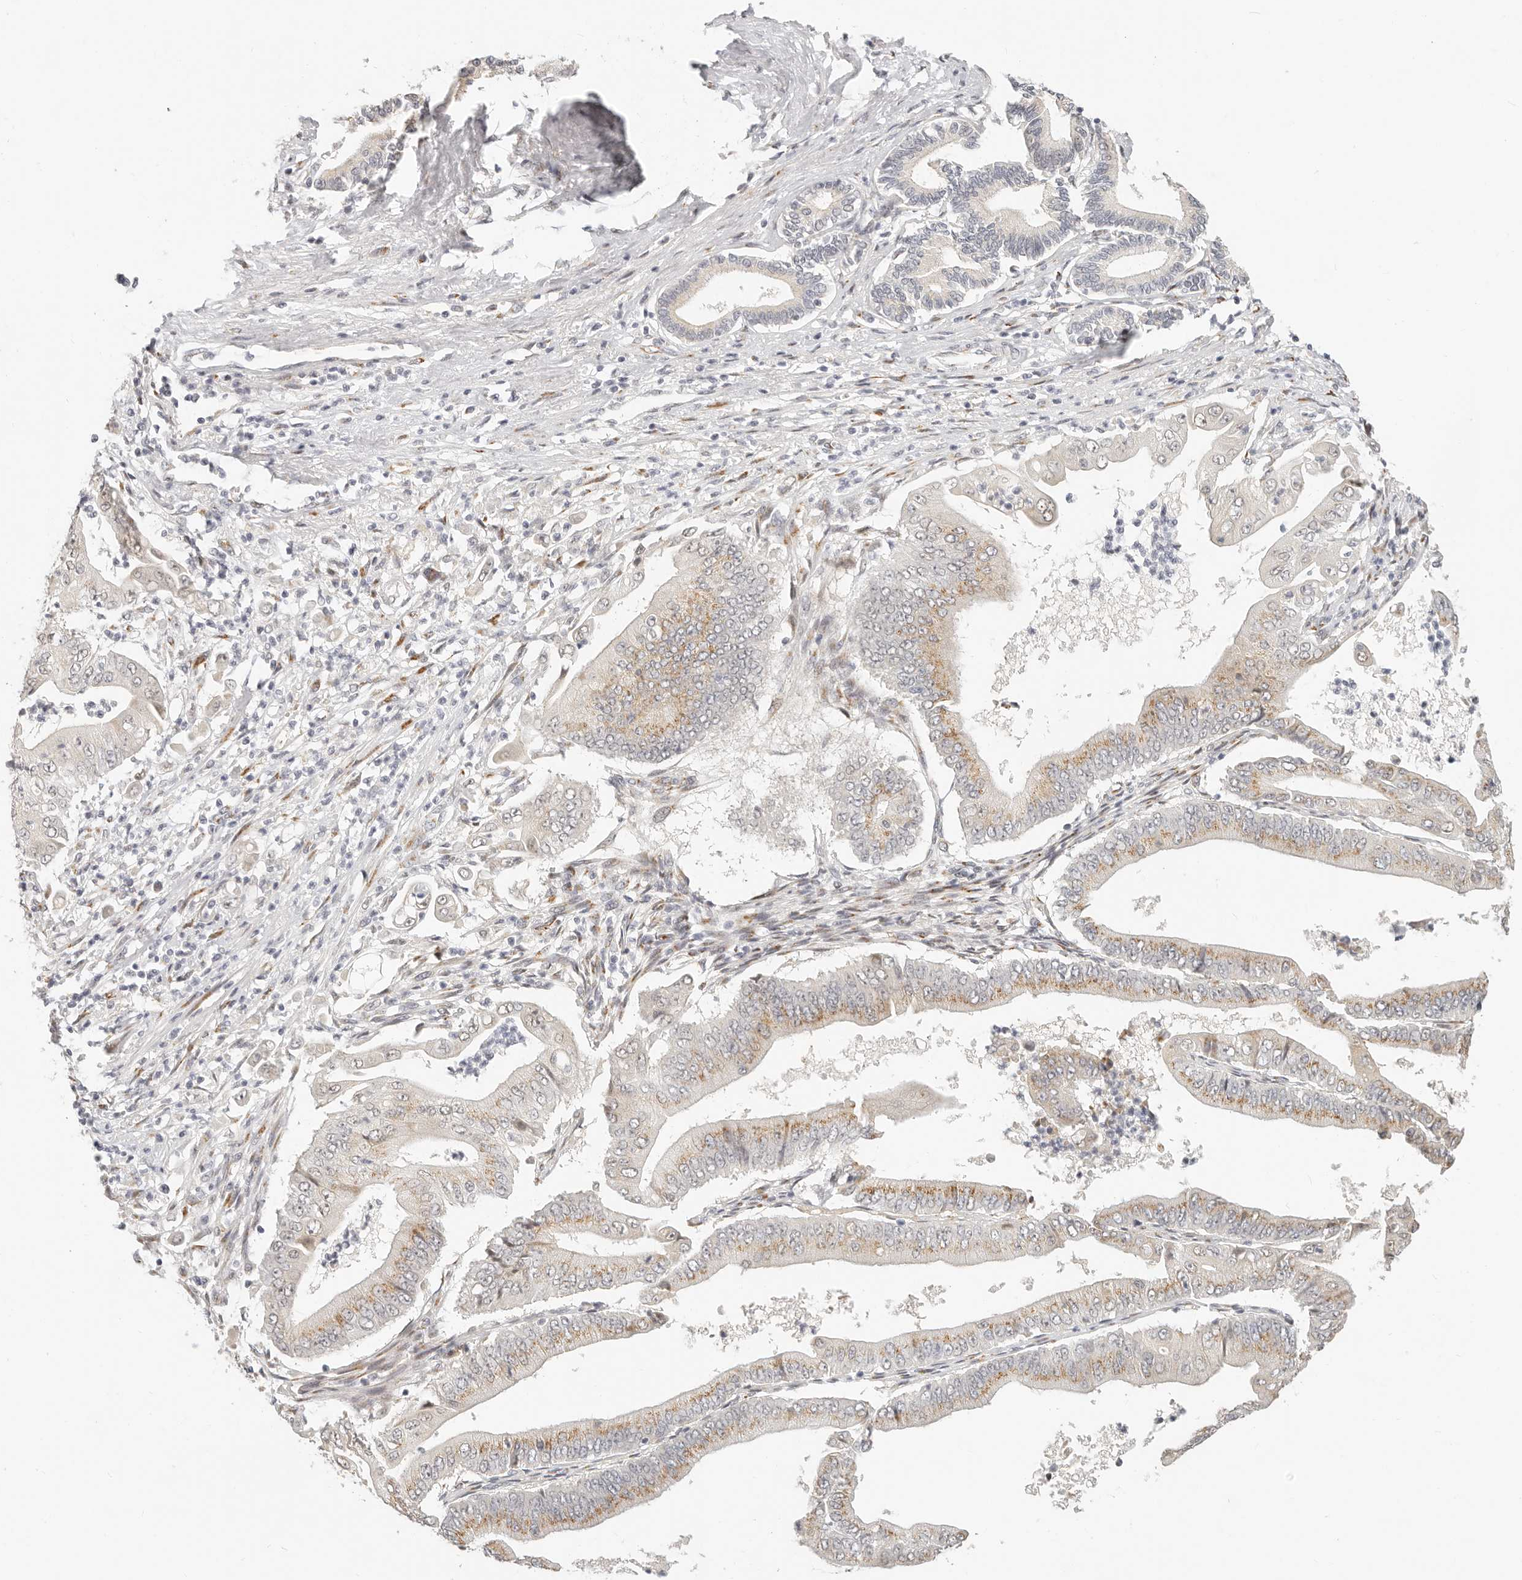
{"staining": {"intensity": "moderate", "quantity": ">75%", "location": "cytoplasmic/membranous"}, "tissue": "pancreatic cancer", "cell_type": "Tumor cells", "image_type": "cancer", "snomed": [{"axis": "morphology", "description": "Adenocarcinoma, NOS"}, {"axis": "topography", "description": "Pancreas"}], "caption": "A histopathology image of adenocarcinoma (pancreatic) stained for a protein reveals moderate cytoplasmic/membranous brown staining in tumor cells.", "gene": "FAM20B", "patient": {"sex": "female", "age": 77}}